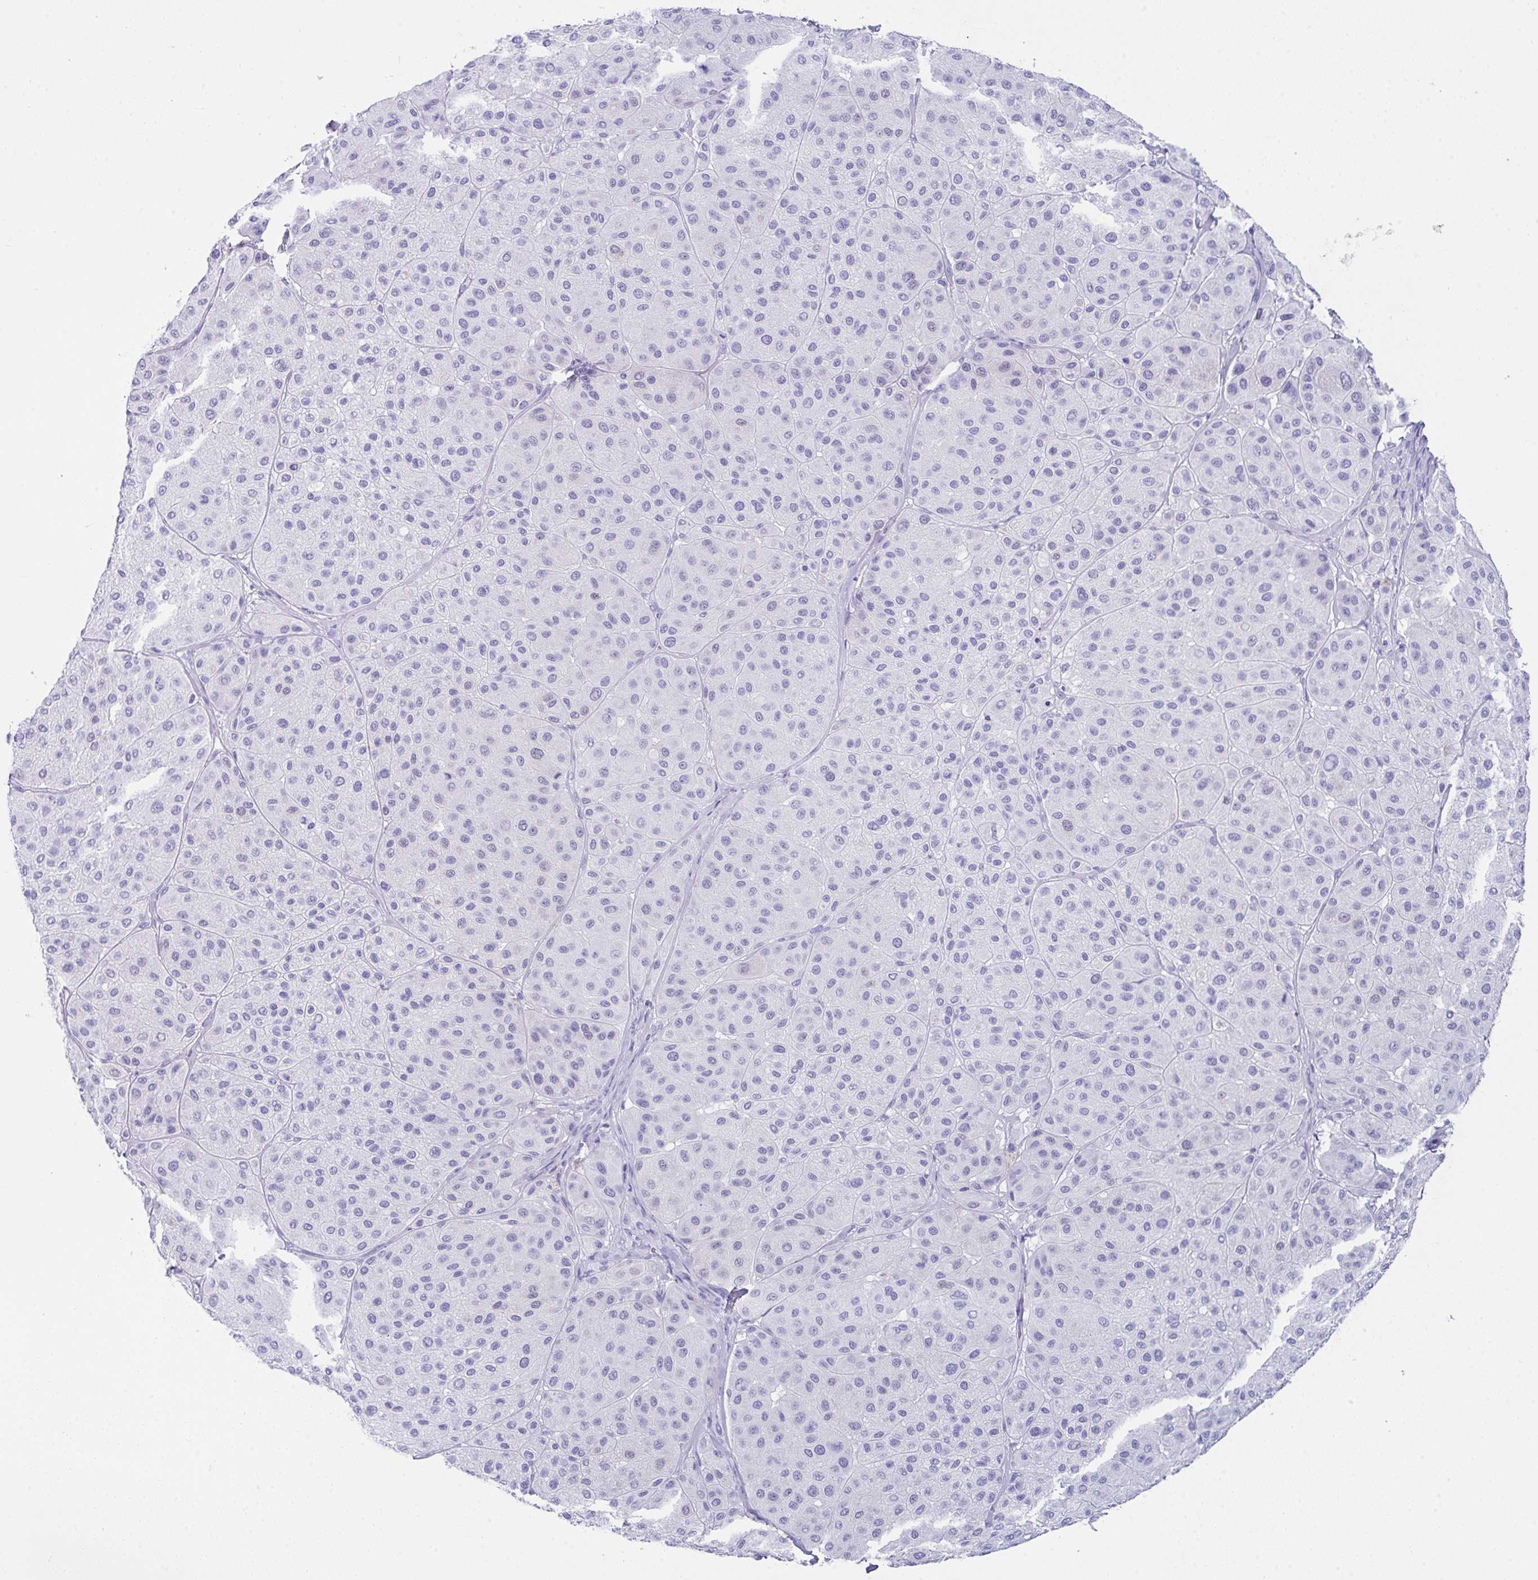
{"staining": {"intensity": "negative", "quantity": "none", "location": "none"}, "tissue": "melanoma", "cell_type": "Tumor cells", "image_type": "cancer", "snomed": [{"axis": "morphology", "description": "Malignant melanoma, Metastatic site"}, {"axis": "topography", "description": "Smooth muscle"}], "caption": "Protein analysis of malignant melanoma (metastatic site) exhibits no significant staining in tumor cells.", "gene": "LGALS4", "patient": {"sex": "male", "age": 41}}